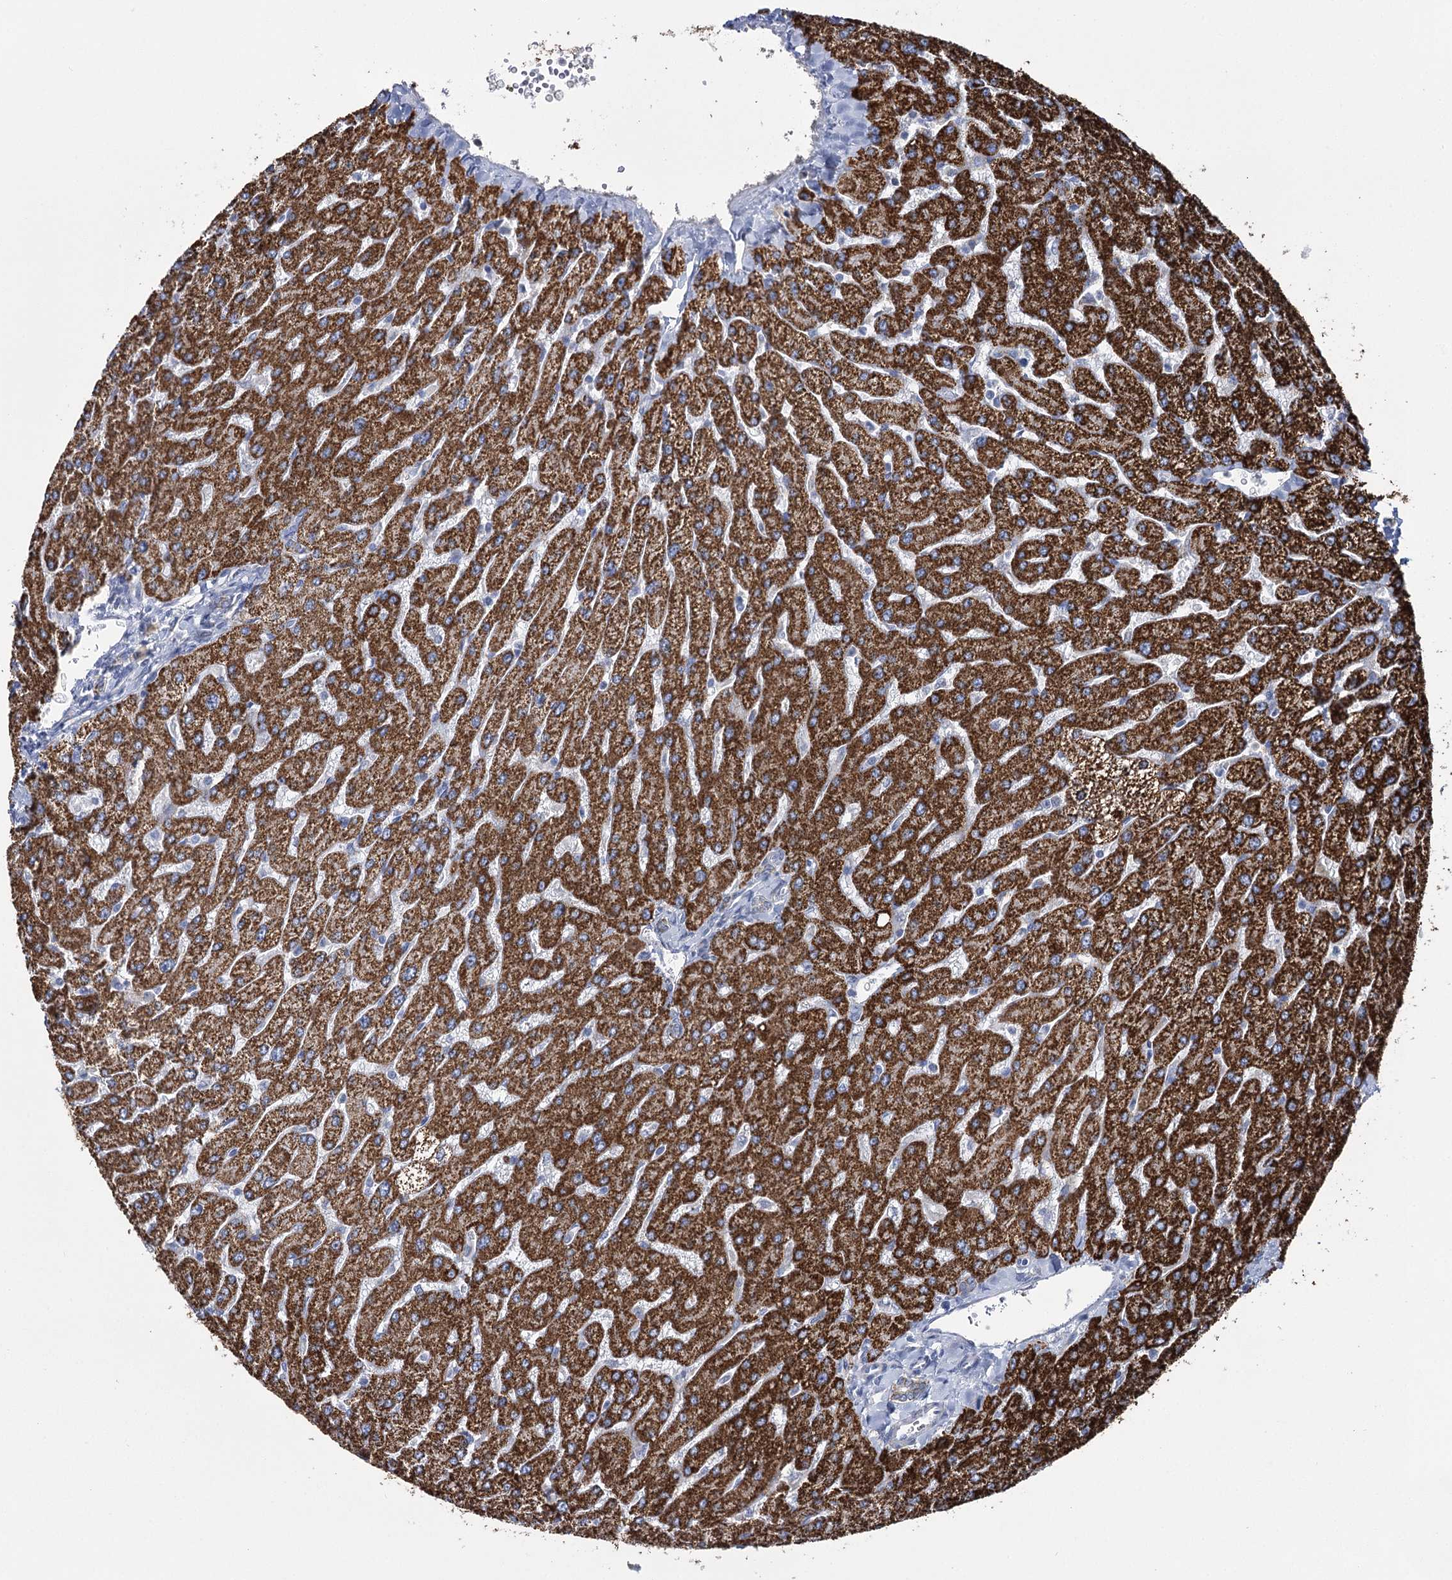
{"staining": {"intensity": "negative", "quantity": "none", "location": "none"}, "tissue": "liver", "cell_type": "Cholangiocytes", "image_type": "normal", "snomed": [{"axis": "morphology", "description": "Normal tissue, NOS"}, {"axis": "topography", "description": "Liver"}], "caption": "Cholangiocytes show no significant protein positivity in unremarkable liver.", "gene": "THUMPD3", "patient": {"sex": "male", "age": 55}}